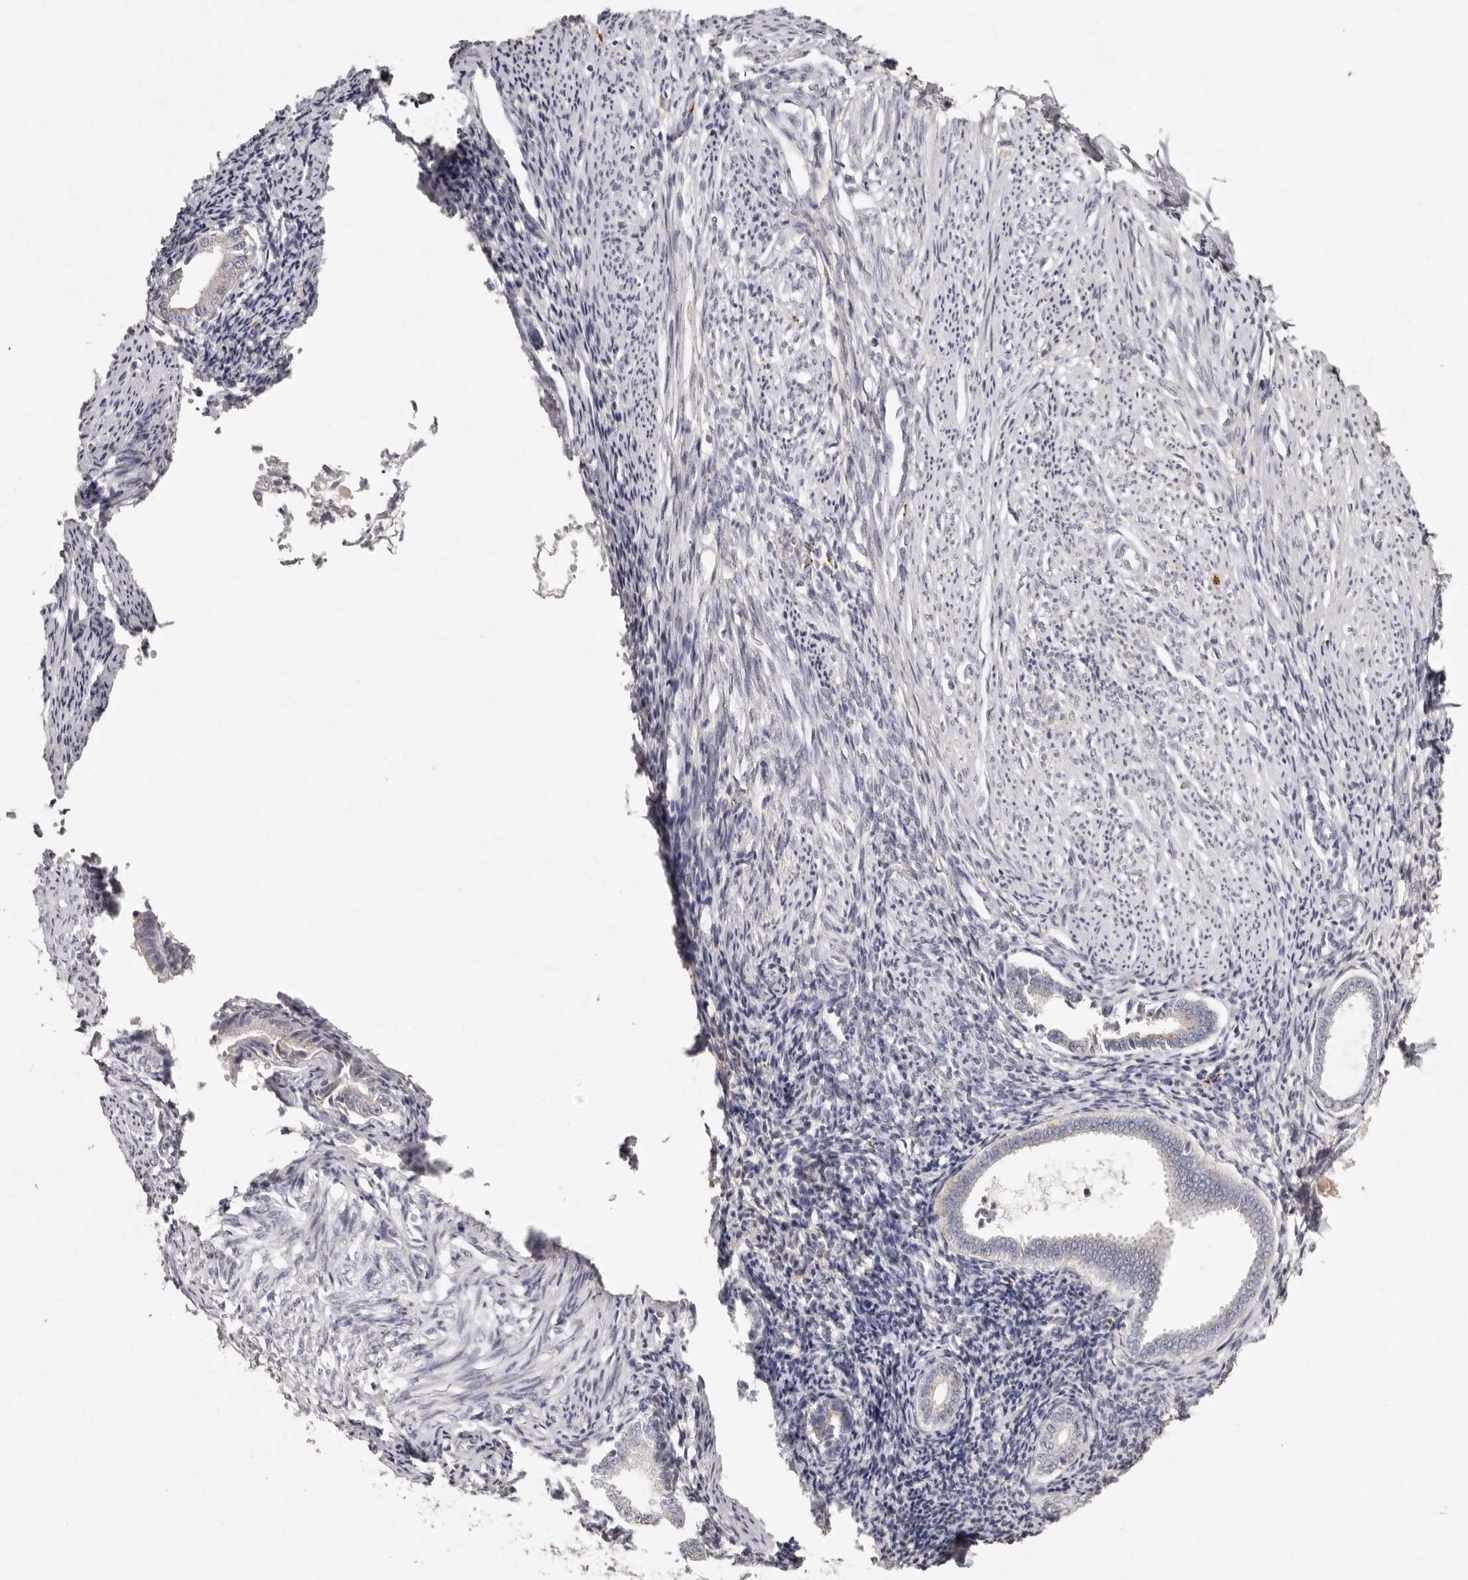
{"staining": {"intensity": "negative", "quantity": "none", "location": "none"}, "tissue": "endometrium", "cell_type": "Cells in endometrial stroma", "image_type": "normal", "snomed": [{"axis": "morphology", "description": "Normal tissue, NOS"}, {"axis": "topography", "description": "Endometrium"}], "caption": "A histopathology image of human endometrium is negative for staining in cells in endometrial stroma. (Stains: DAB immunohistochemistry (IHC) with hematoxylin counter stain, Microscopy: brightfield microscopy at high magnification).", "gene": "FAM185A", "patient": {"sex": "female", "age": 56}}